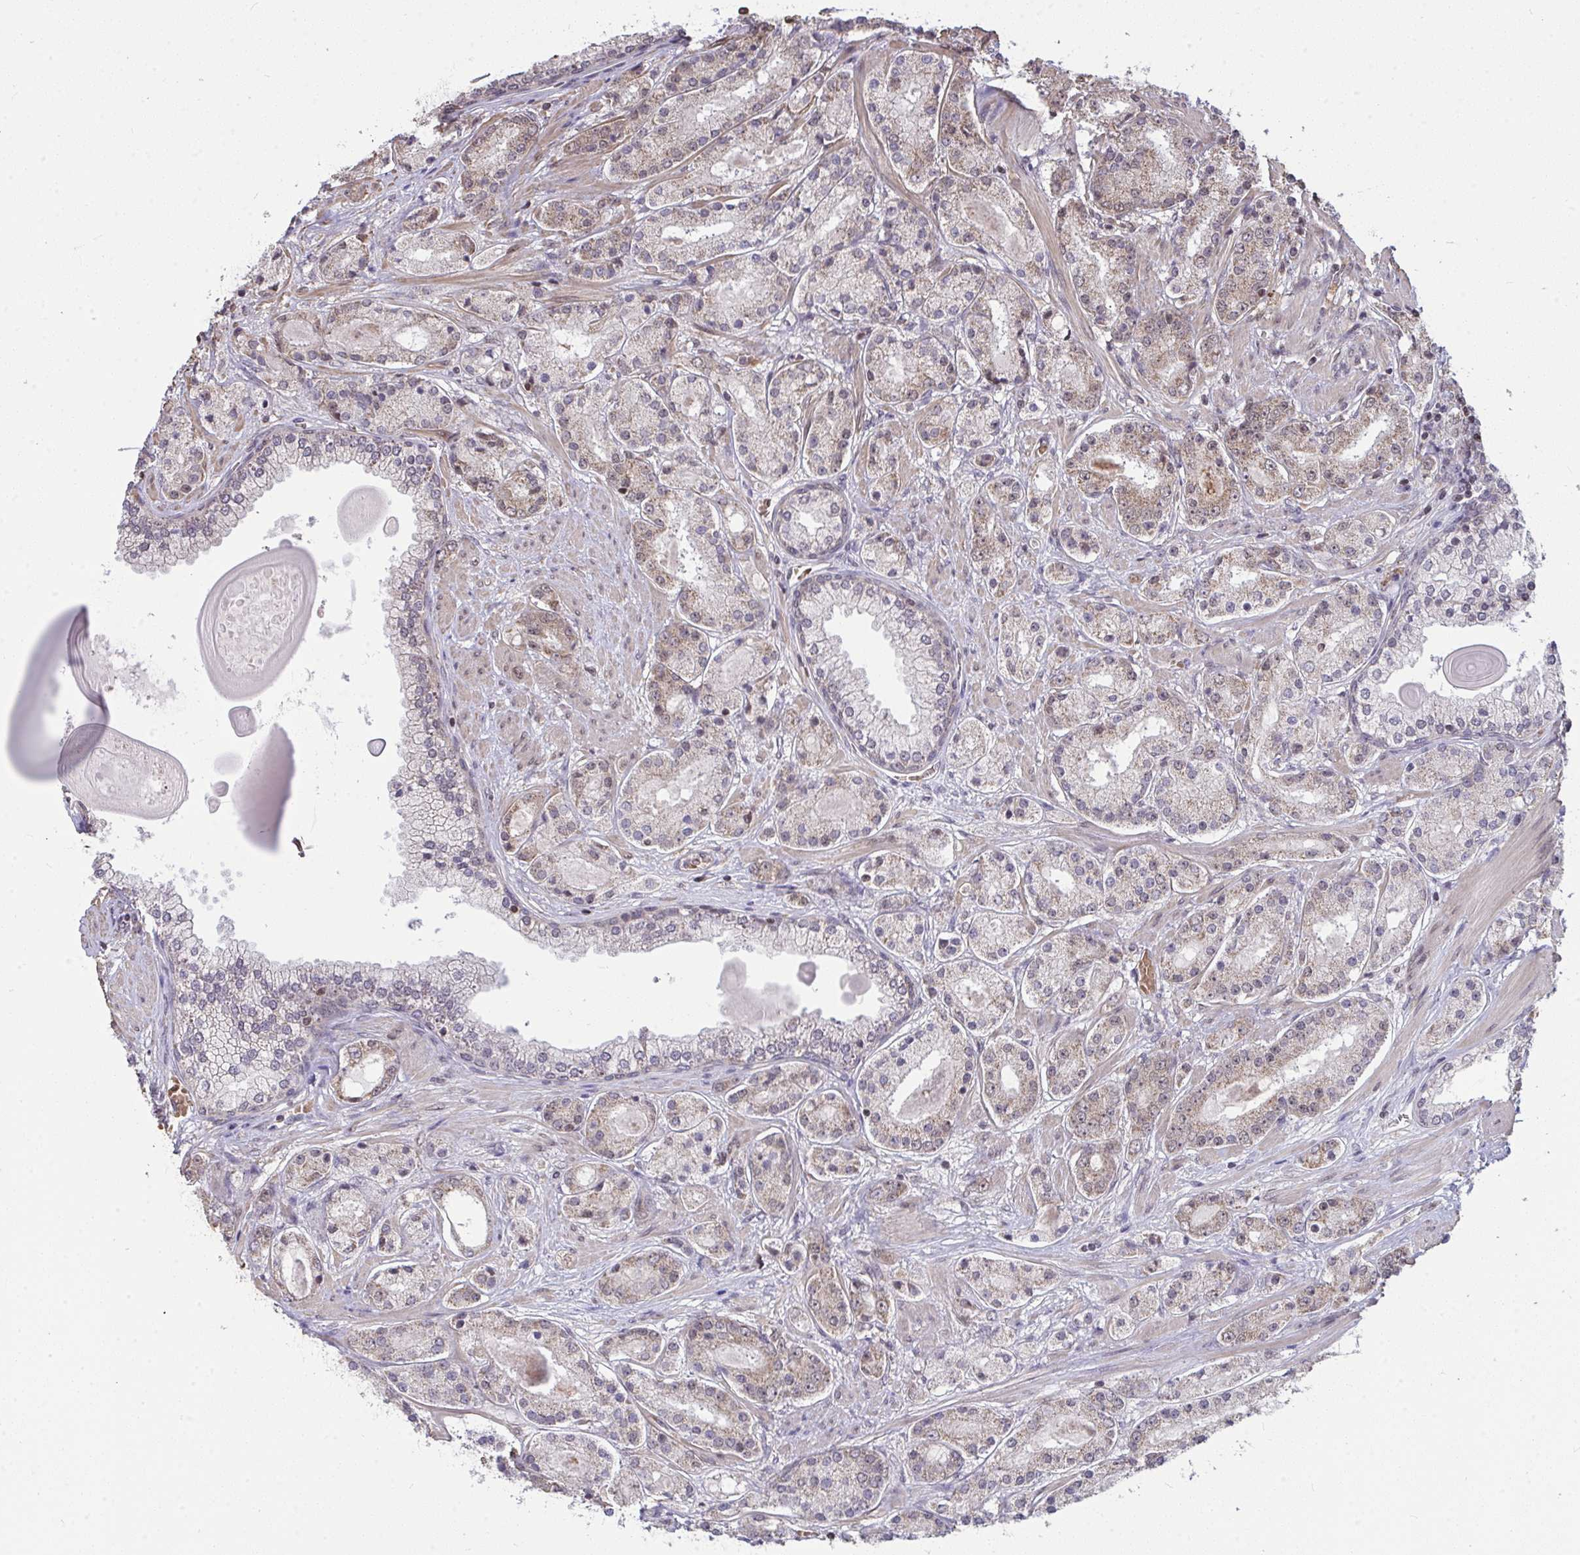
{"staining": {"intensity": "weak", "quantity": "25%-75%", "location": "cytoplasmic/membranous"}, "tissue": "prostate cancer", "cell_type": "Tumor cells", "image_type": "cancer", "snomed": [{"axis": "morphology", "description": "Adenocarcinoma, High grade"}, {"axis": "topography", "description": "Prostate"}], "caption": "Human prostate adenocarcinoma (high-grade) stained with a protein marker displays weak staining in tumor cells.", "gene": "SAP30", "patient": {"sex": "male", "age": 67}}